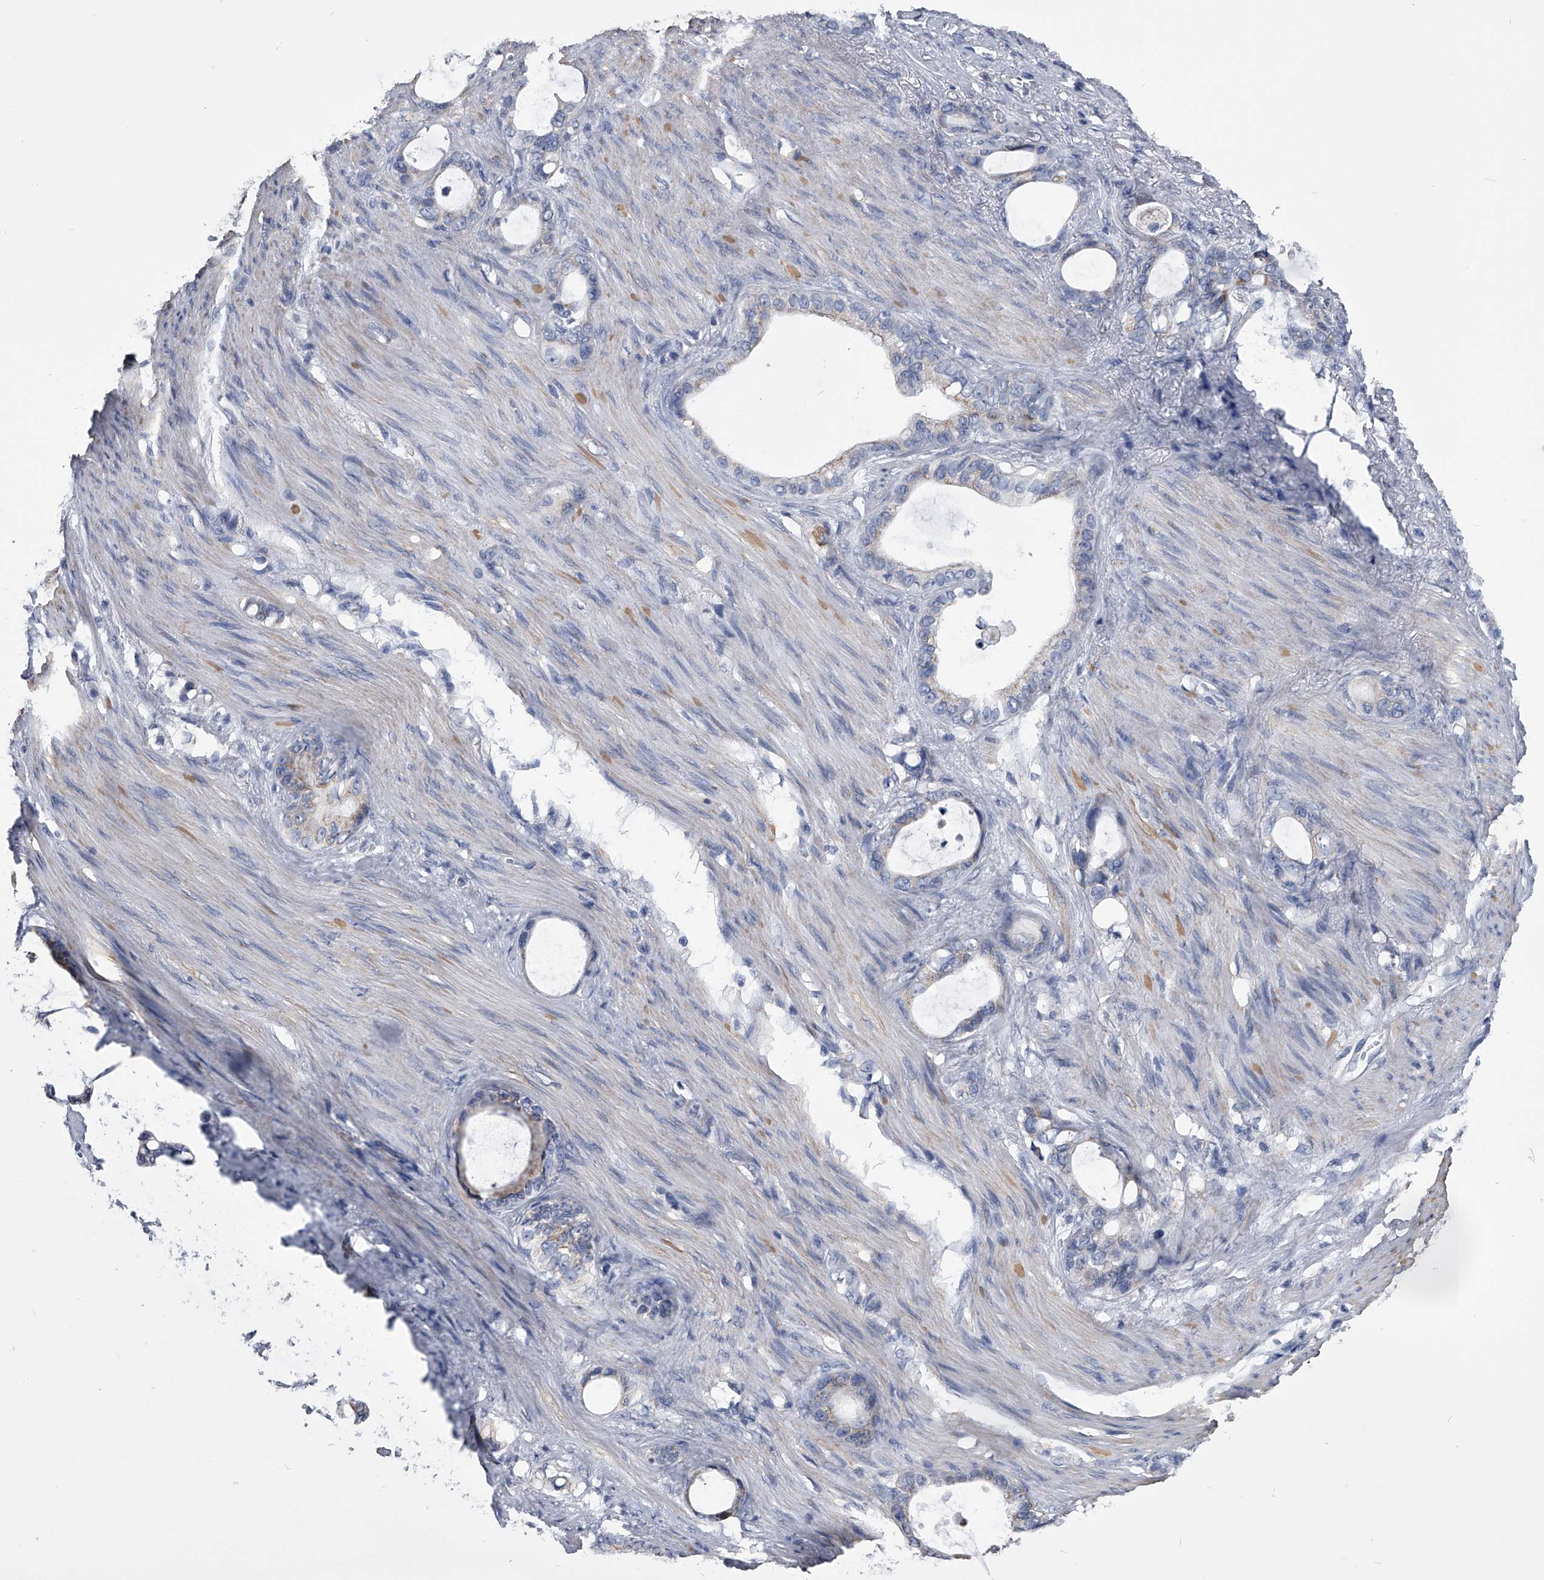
{"staining": {"intensity": "weak", "quantity": "<25%", "location": "cytoplasmic/membranous"}, "tissue": "stomach cancer", "cell_type": "Tumor cells", "image_type": "cancer", "snomed": [{"axis": "morphology", "description": "Adenocarcinoma, NOS"}, {"axis": "topography", "description": "Stomach"}], "caption": "Photomicrograph shows no protein positivity in tumor cells of adenocarcinoma (stomach) tissue.", "gene": "OAT", "patient": {"sex": "female", "age": 75}}